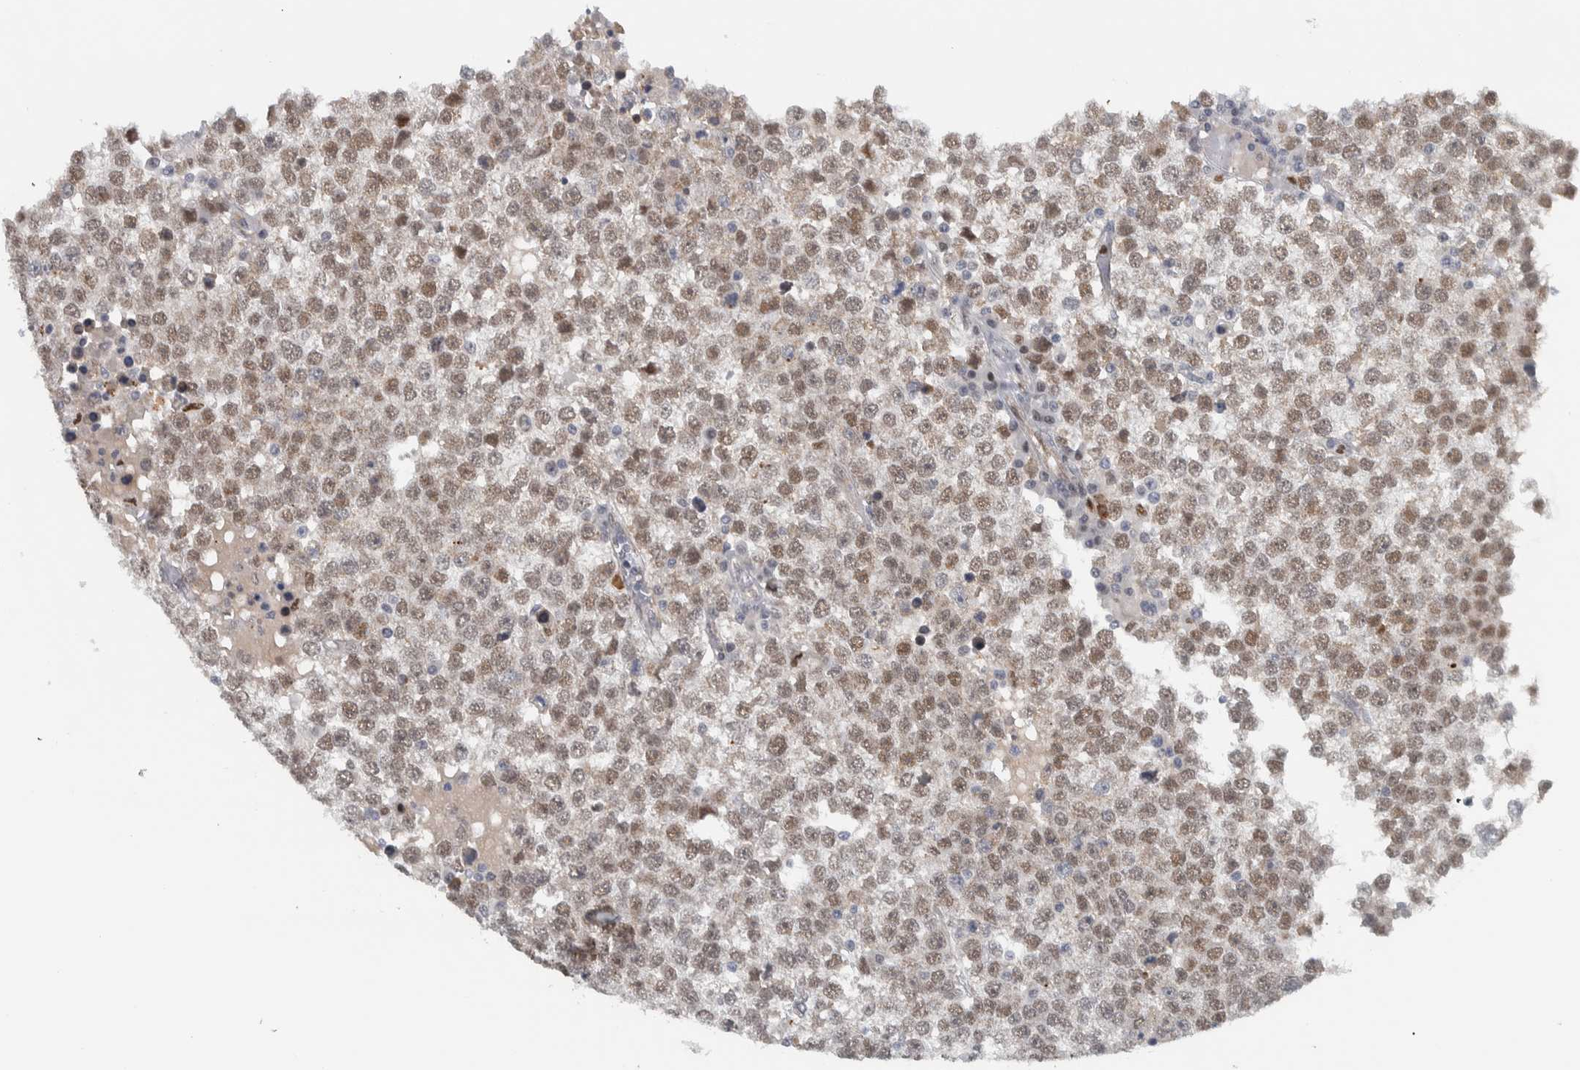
{"staining": {"intensity": "weak", "quantity": "25%-75%", "location": "nuclear"}, "tissue": "testis cancer", "cell_type": "Tumor cells", "image_type": "cancer", "snomed": [{"axis": "morphology", "description": "Seminoma, NOS"}, {"axis": "topography", "description": "Testis"}], "caption": "This histopathology image reveals immunohistochemistry staining of human testis cancer, with low weak nuclear expression in approximately 25%-75% of tumor cells.", "gene": "ADPRM", "patient": {"sex": "male", "age": 65}}